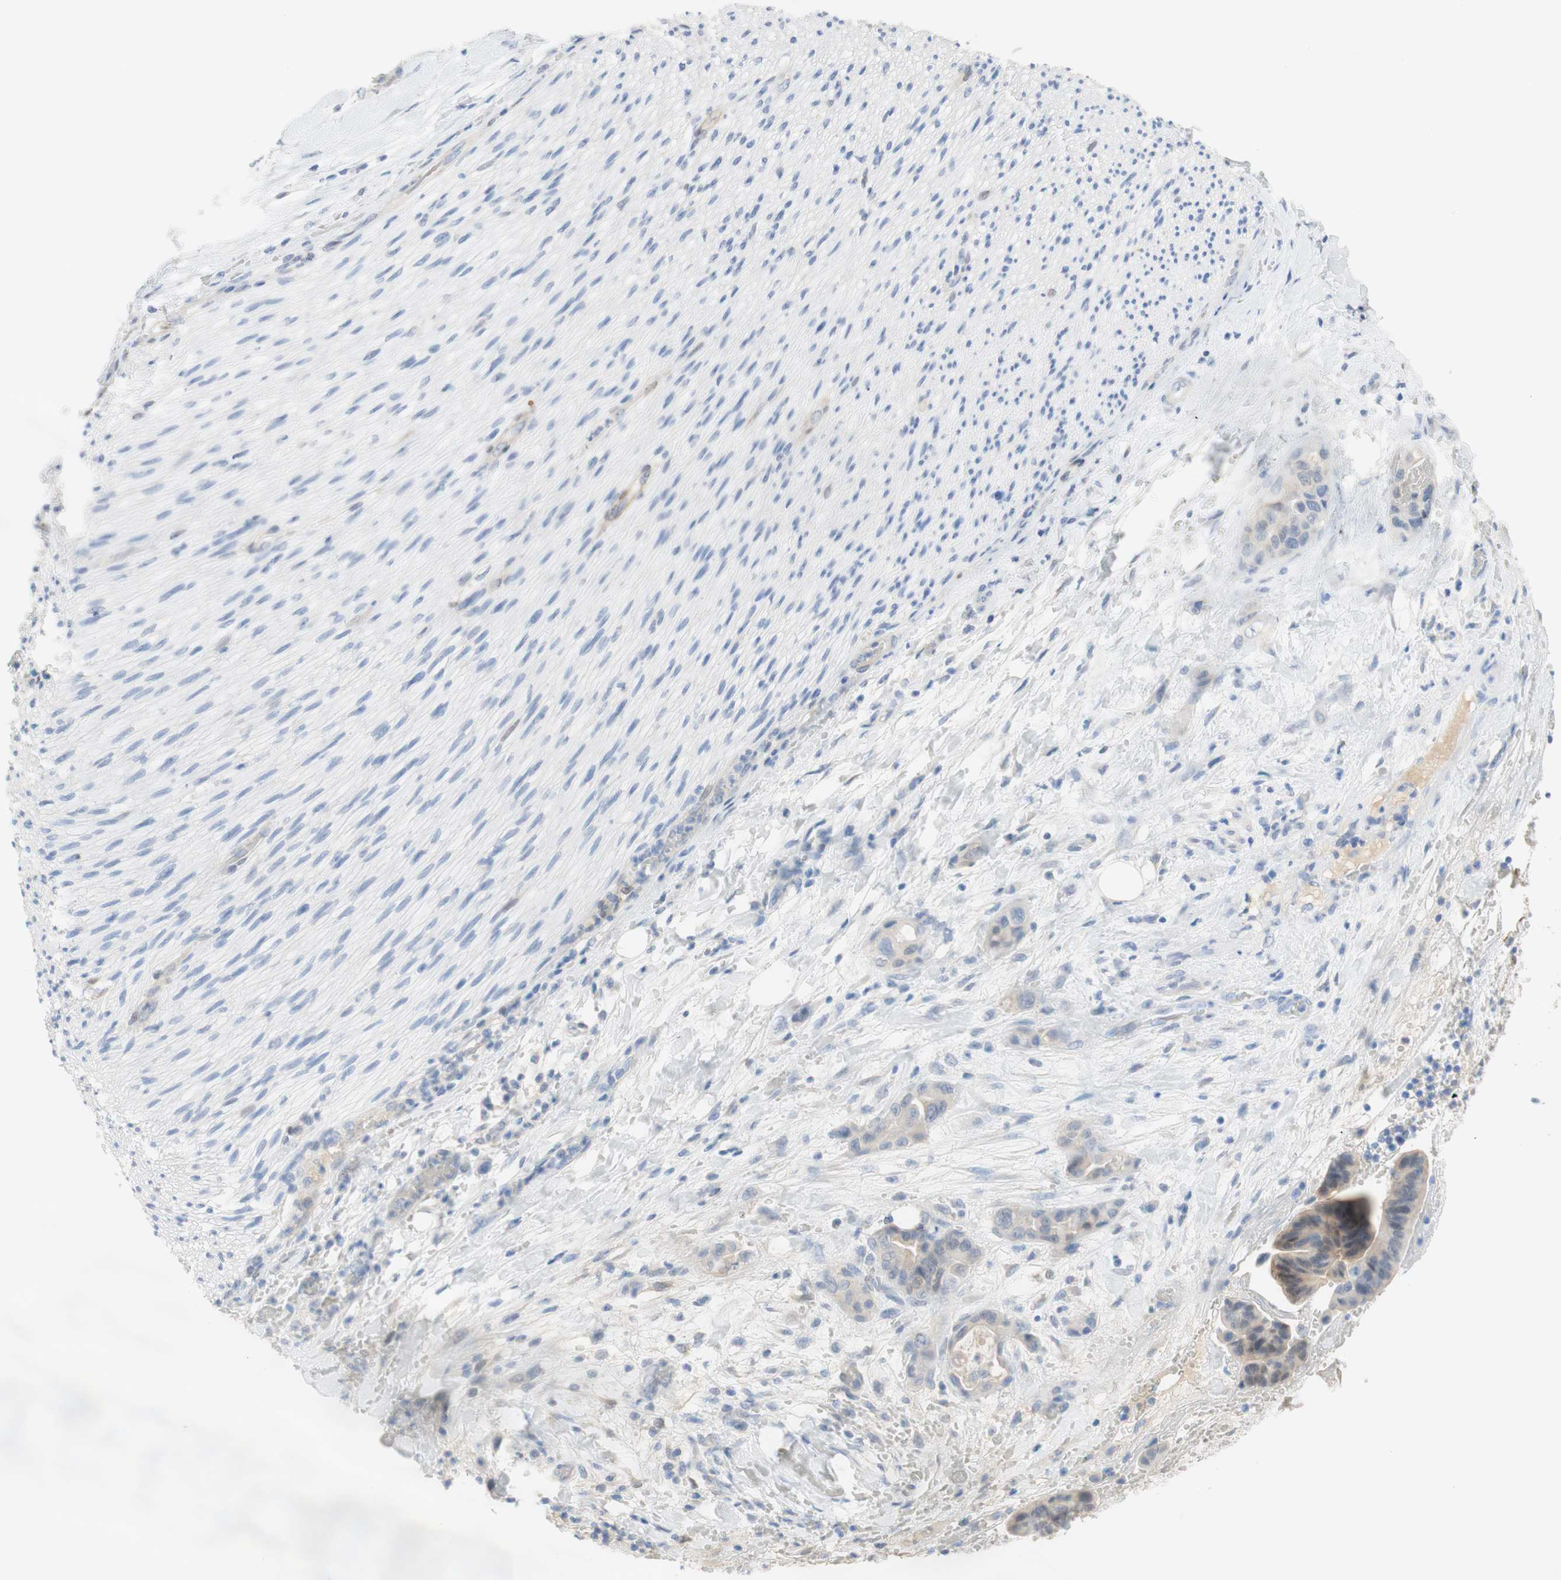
{"staining": {"intensity": "weak", "quantity": "25%-75%", "location": "cytoplasmic/membranous,nuclear"}, "tissue": "liver cancer", "cell_type": "Tumor cells", "image_type": "cancer", "snomed": [{"axis": "morphology", "description": "Cholangiocarcinoma"}, {"axis": "topography", "description": "Liver"}], "caption": "Human cholangiocarcinoma (liver) stained with a brown dye shows weak cytoplasmic/membranous and nuclear positive expression in about 25%-75% of tumor cells.", "gene": "SELENBP1", "patient": {"sex": "female", "age": 61}}